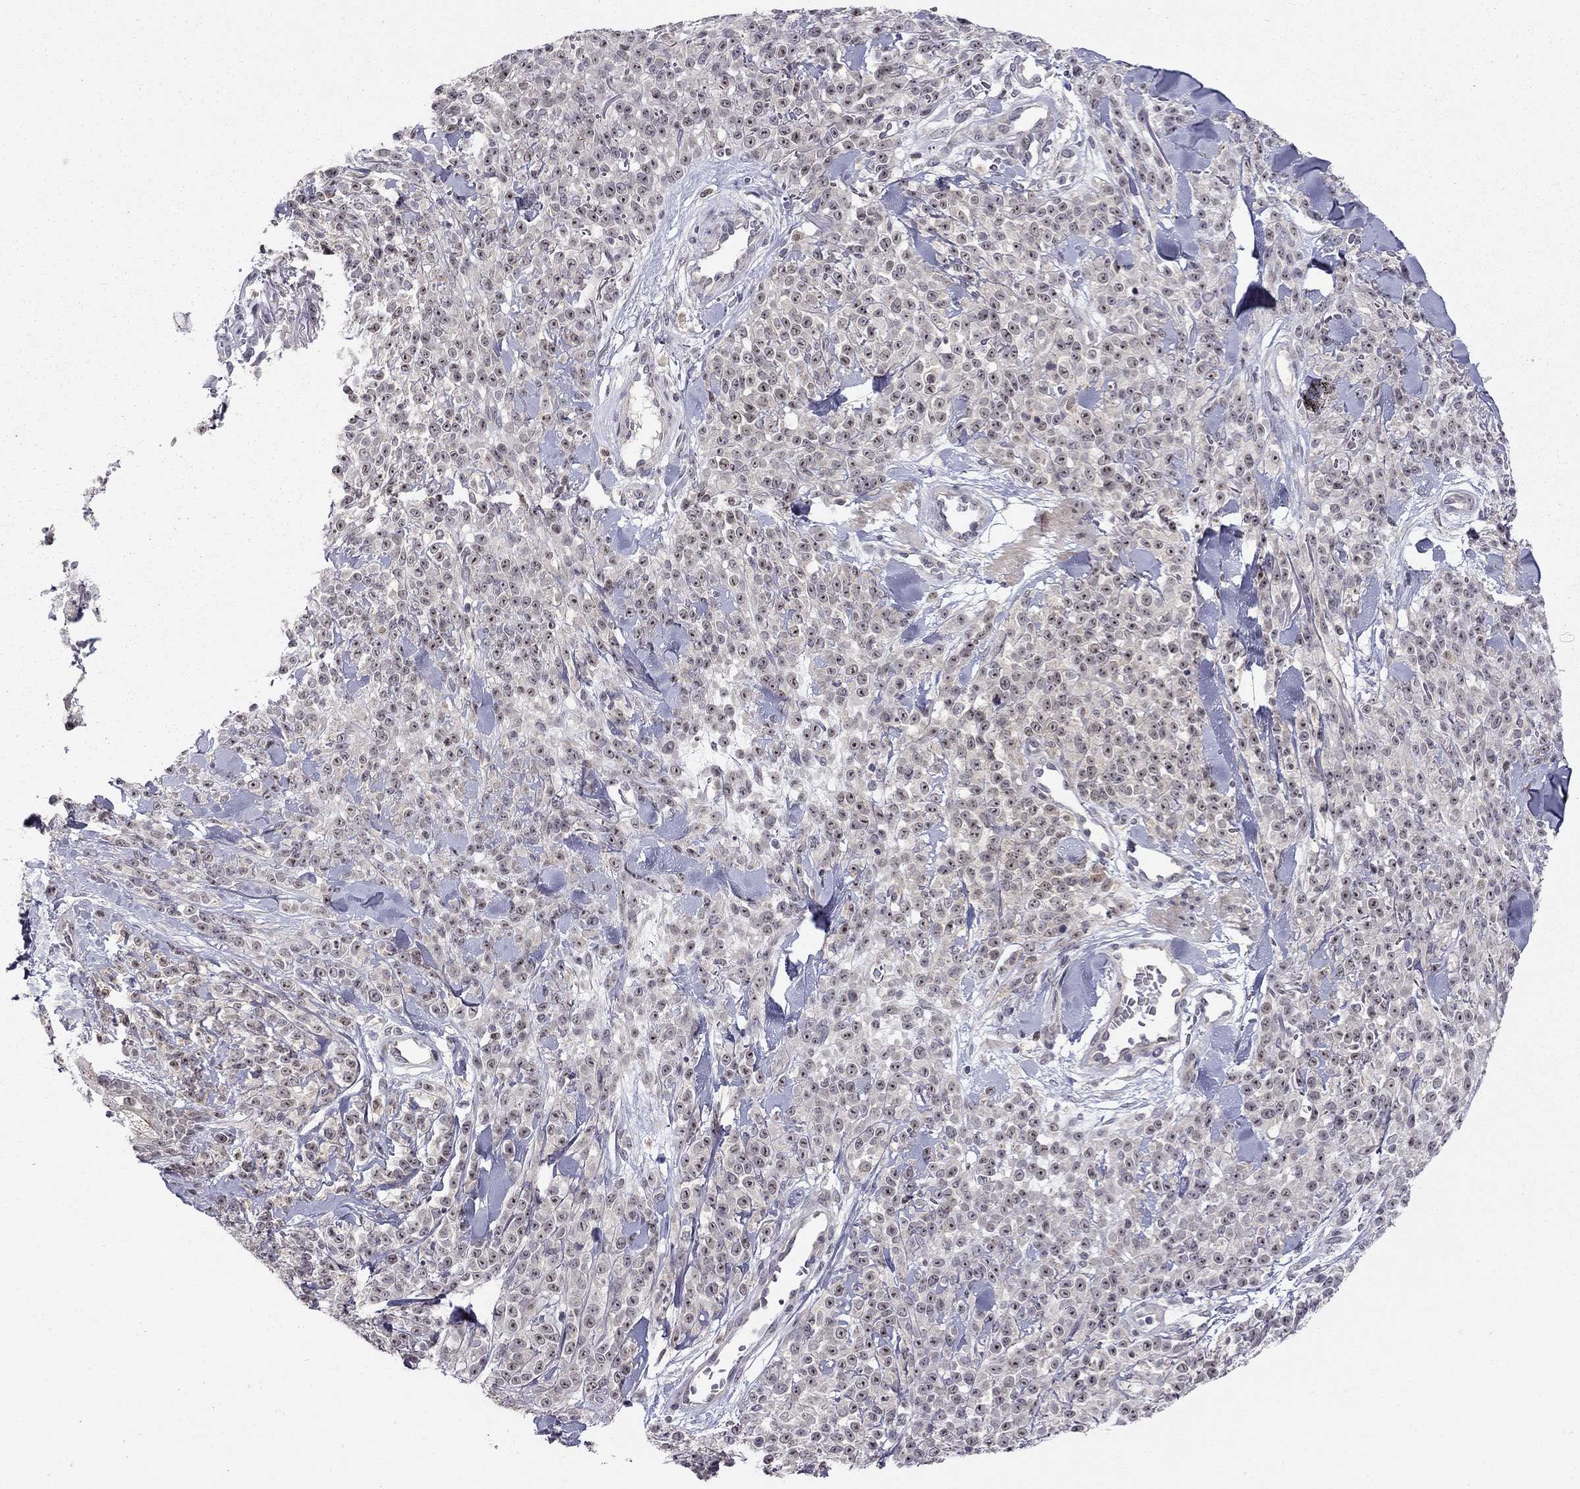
{"staining": {"intensity": "moderate", "quantity": "25%-75%", "location": "nuclear"}, "tissue": "melanoma", "cell_type": "Tumor cells", "image_type": "cancer", "snomed": [{"axis": "morphology", "description": "Malignant melanoma, NOS"}, {"axis": "topography", "description": "Skin"}, {"axis": "topography", "description": "Skin of trunk"}], "caption": "High-power microscopy captured an immunohistochemistry (IHC) histopathology image of malignant melanoma, revealing moderate nuclear expression in approximately 25%-75% of tumor cells. The staining was performed using DAB to visualize the protein expression in brown, while the nuclei were stained in blue with hematoxylin (Magnification: 20x).", "gene": "STXBP6", "patient": {"sex": "male", "age": 74}}